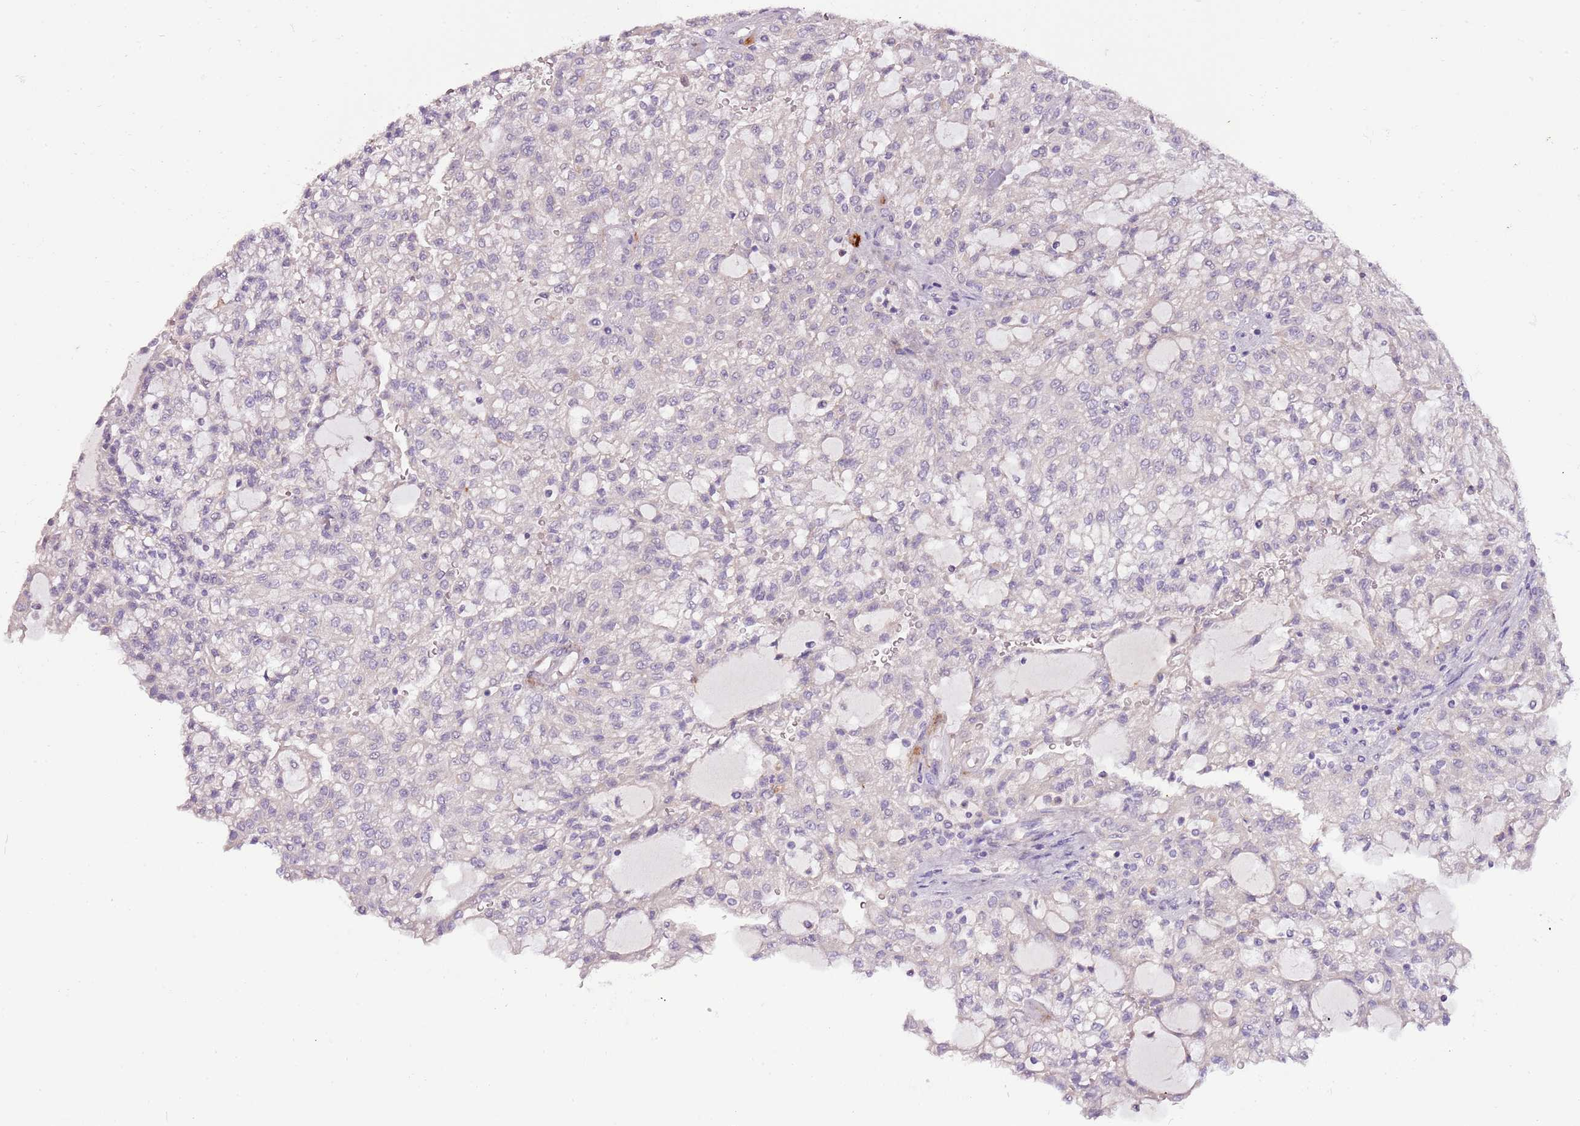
{"staining": {"intensity": "negative", "quantity": "none", "location": "none"}, "tissue": "renal cancer", "cell_type": "Tumor cells", "image_type": "cancer", "snomed": [{"axis": "morphology", "description": "Adenocarcinoma, NOS"}, {"axis": "topography", "description": "Kidney"}], "caption": "Immunohistochemical staining of renal cancer (adenocarcinoma) displays no significant staining in tumor cells.", "gene": "NKX2-3", "patient": {"sex": "male", "age": 63}}